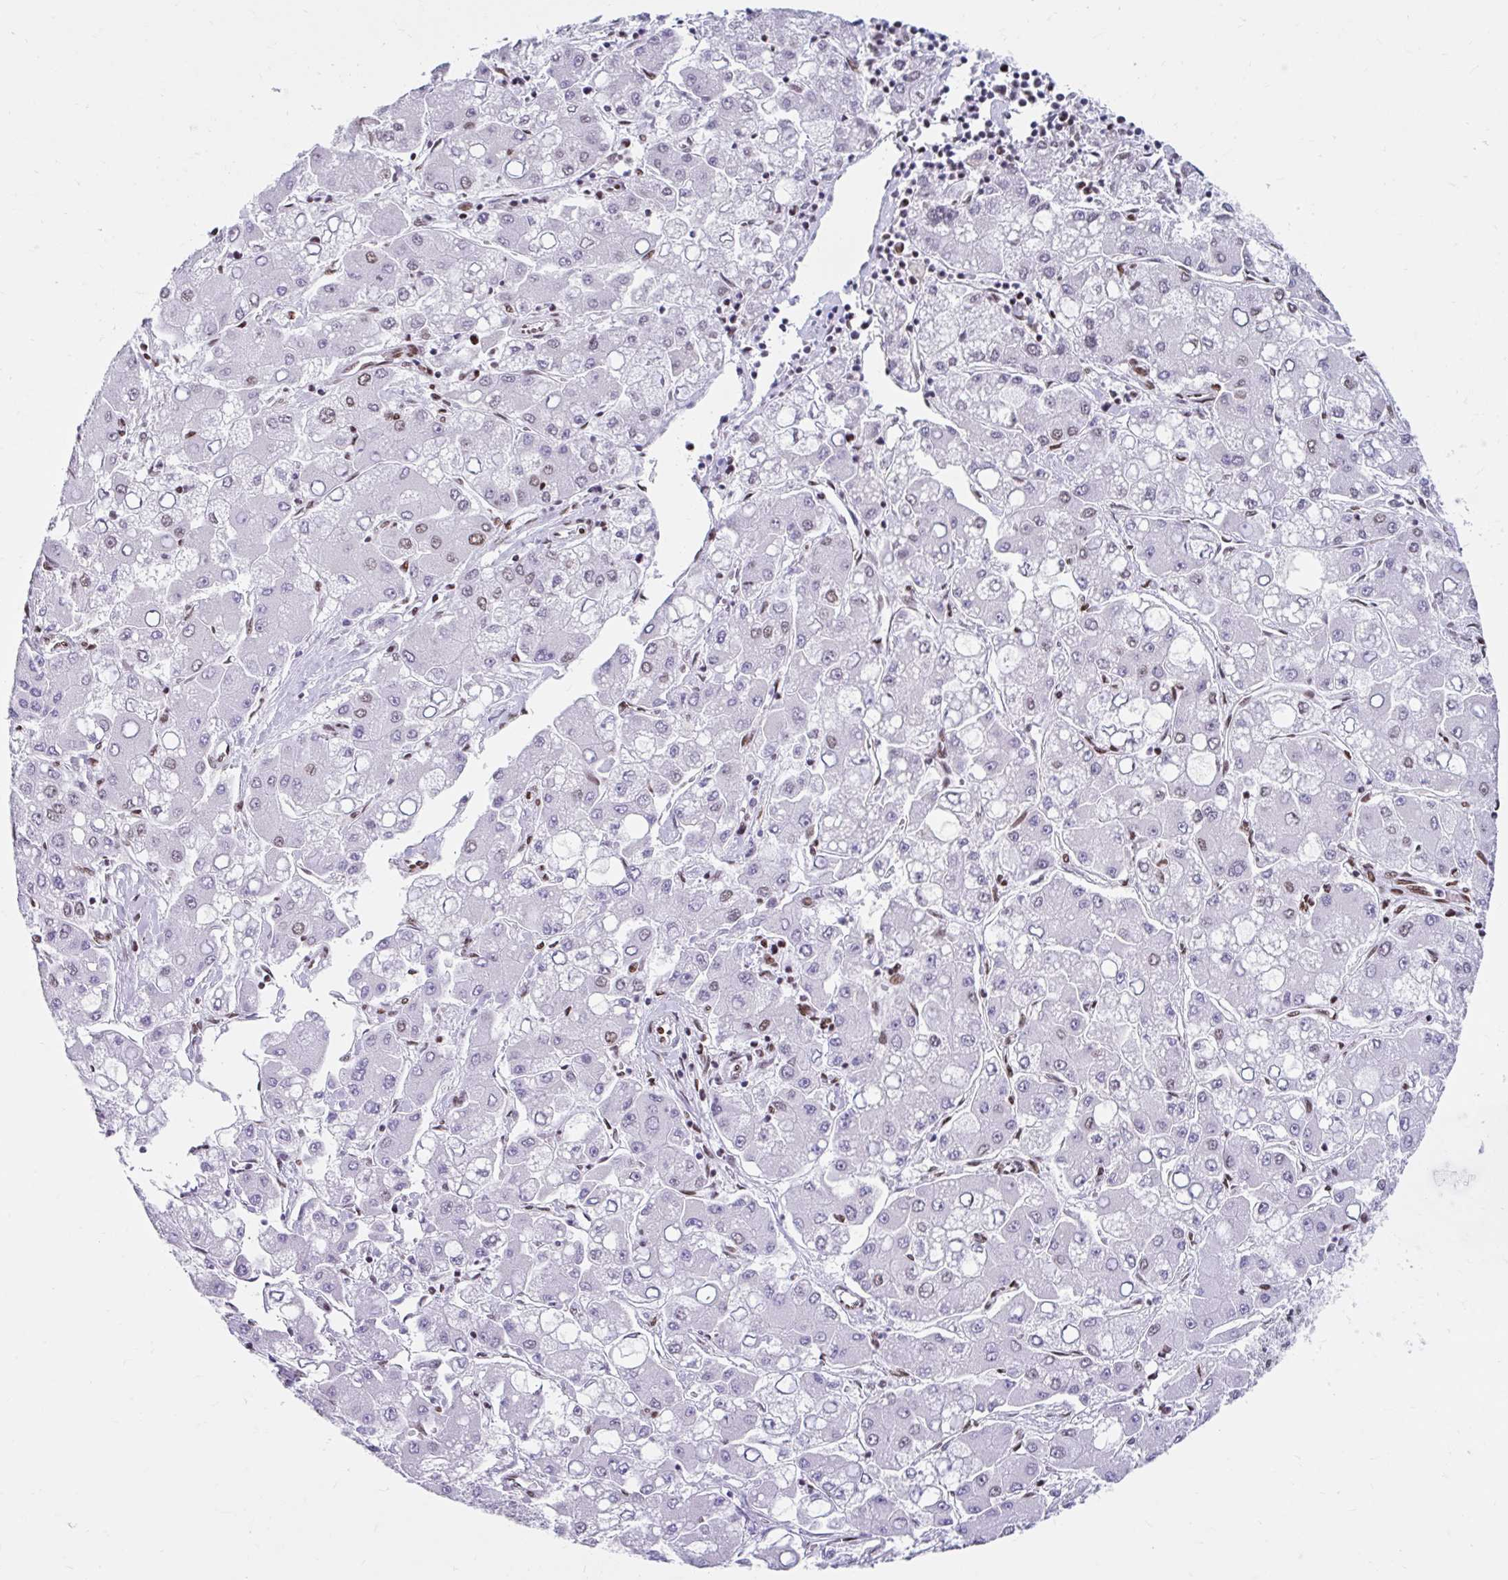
{"staining": {"intensity": "moderate", "quantity": "<25%", "location": "nuclear"}, "tissue": "liver cancer", "cell_type": "Tumor cells", "image_type": "cancer", "snomed": [{"axis": "morphology", "description": "Carcinoma, Hepatocellular, NOS"}, {"axis": "topography", "description": "Liver"}], "caption": "A brown stain shows moderate nuclear positivity of a protein in liver hepatocellular carcinoma tumor cells.", "gene": "KHDRBS1", "patient": {"sex": "male", "age": 40}}